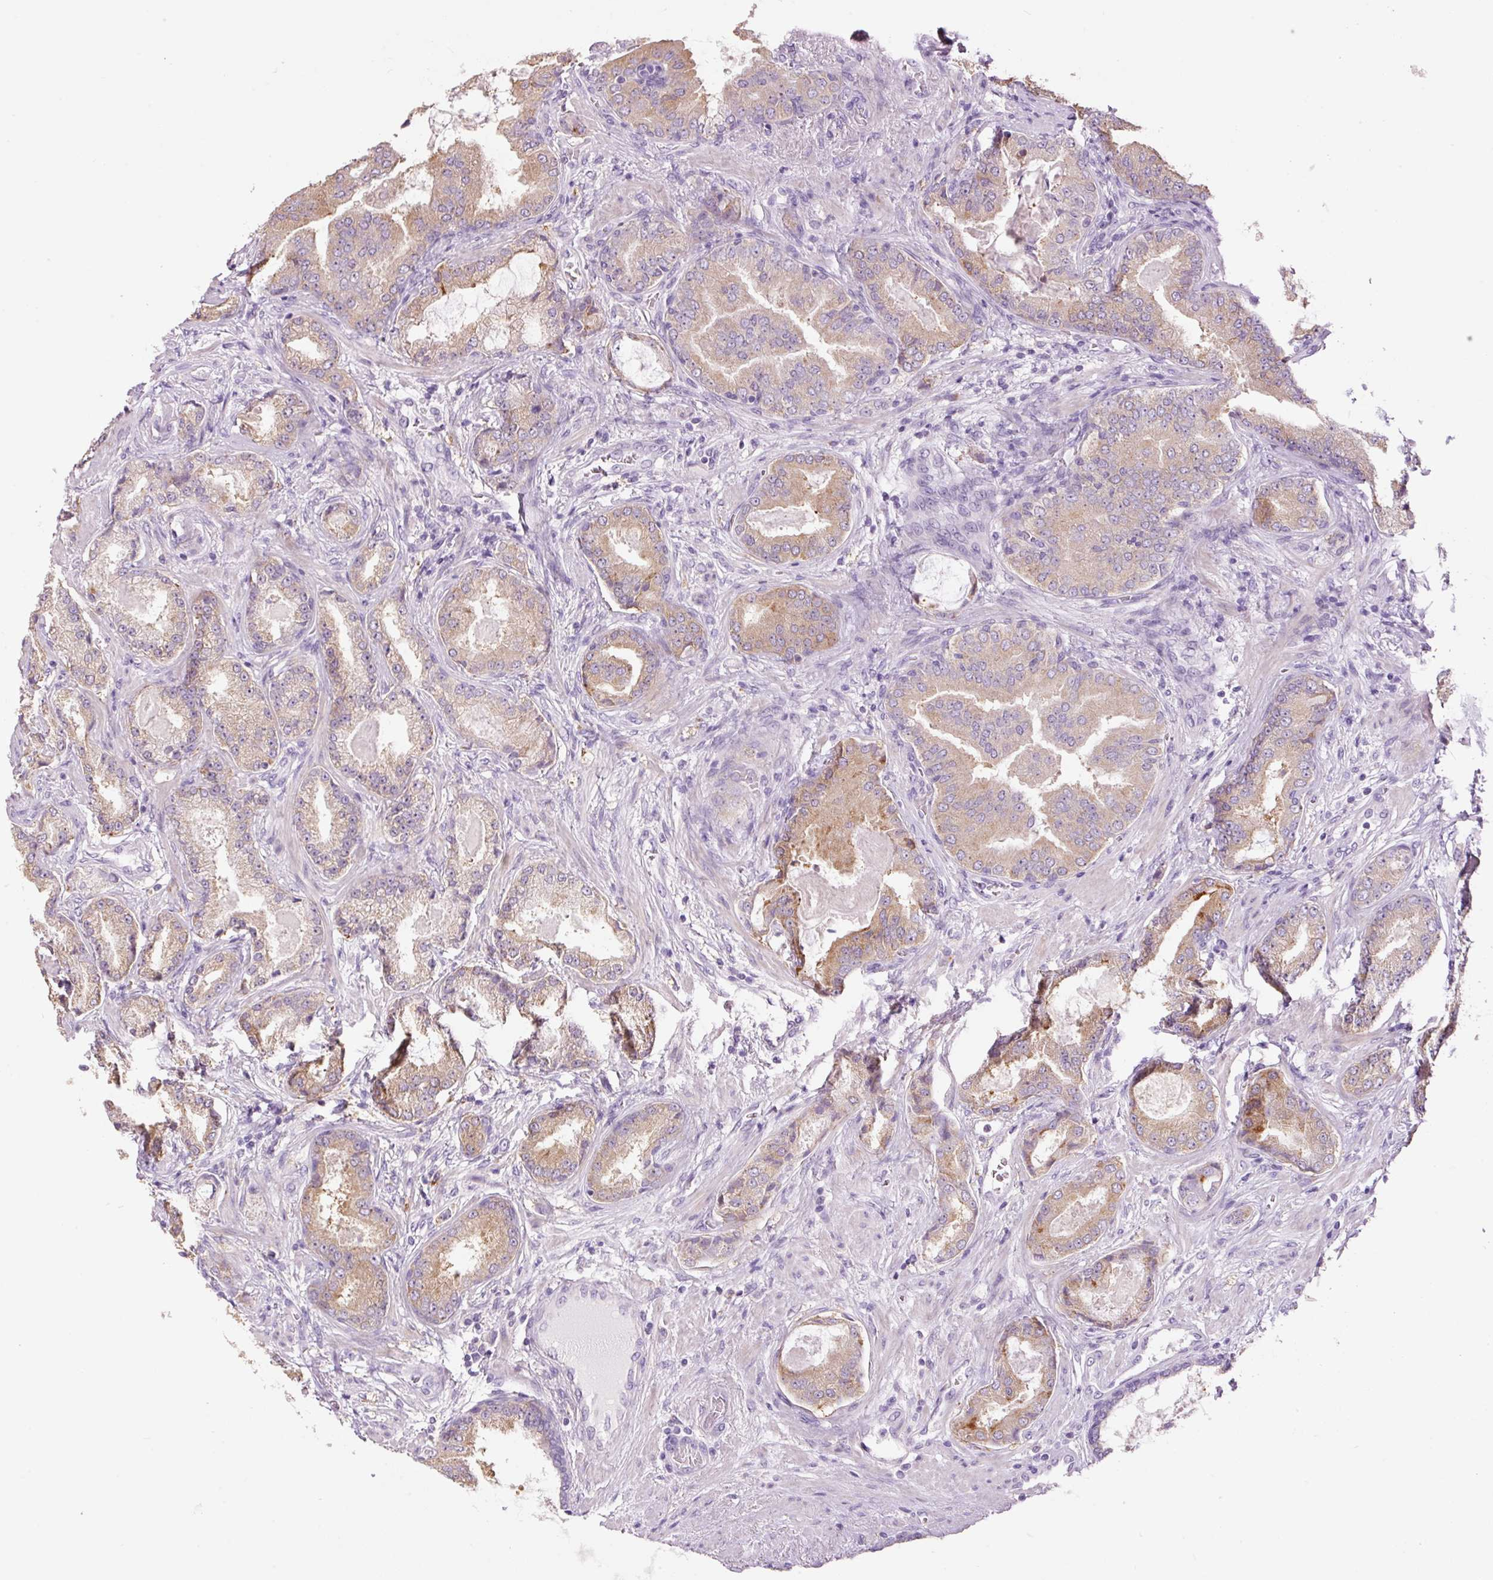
{"staining": {"intensity": "moderate", "quantity": "25%-75%", "location": "cytoplasmic/membranous"}, "tissue": "prostate cancer", "cell_type": "Tumor cells", "image_type": "cancer", "snomed": [{"axis": "morphology", "description": "Adenocarcinoma, High grade"}, {"axis": "topography", "description": "Prostate"}], "caption": "Human prostate cancer stained with a protein marker demonstrates moderate staining in tumor cells.", "gene": "HAX1", "patient": {"sex": "male", "age": 68}}